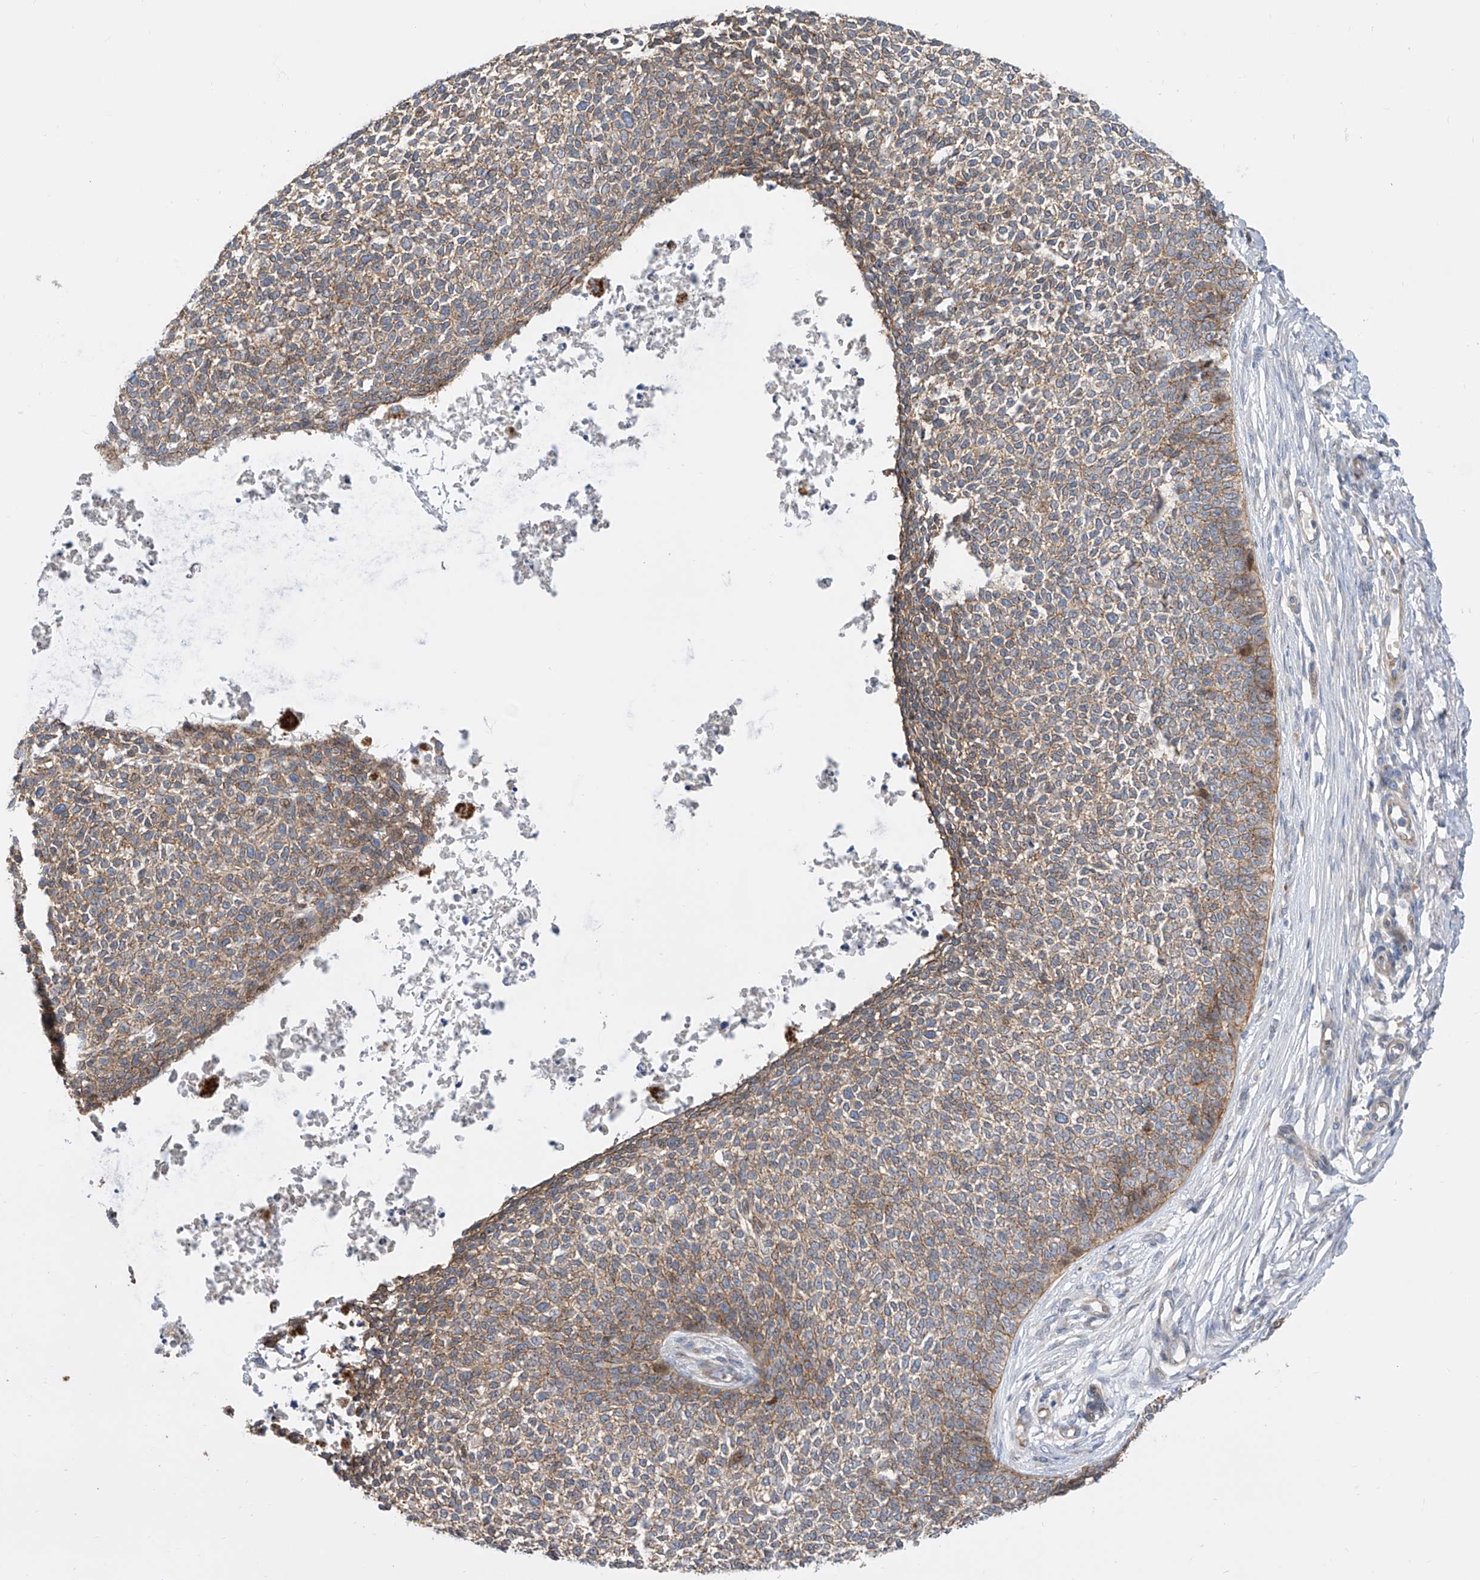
{"staining": {"intensity": "moderate", "quantity": ">75%", "location": "cytoplasmic/membranous"}, "tissue": "skin cancer", "cell_type": "Tumor cells", "image_type": "cancer", "snomed": [{"axis": "morphology", "description": "Basal cell carcinoma"}, {"axis": "topography", "description": "Skin"}], "caption": "Protein staining of skin cancer tissue displays moderate cytoplasmic/membranous expression in approximately >75% of tumor cells. (DAB IHC with brightfield microscopy, high magnification).", "gene": "LRRC1", "patient": {"sex": "female", "age": 84}}